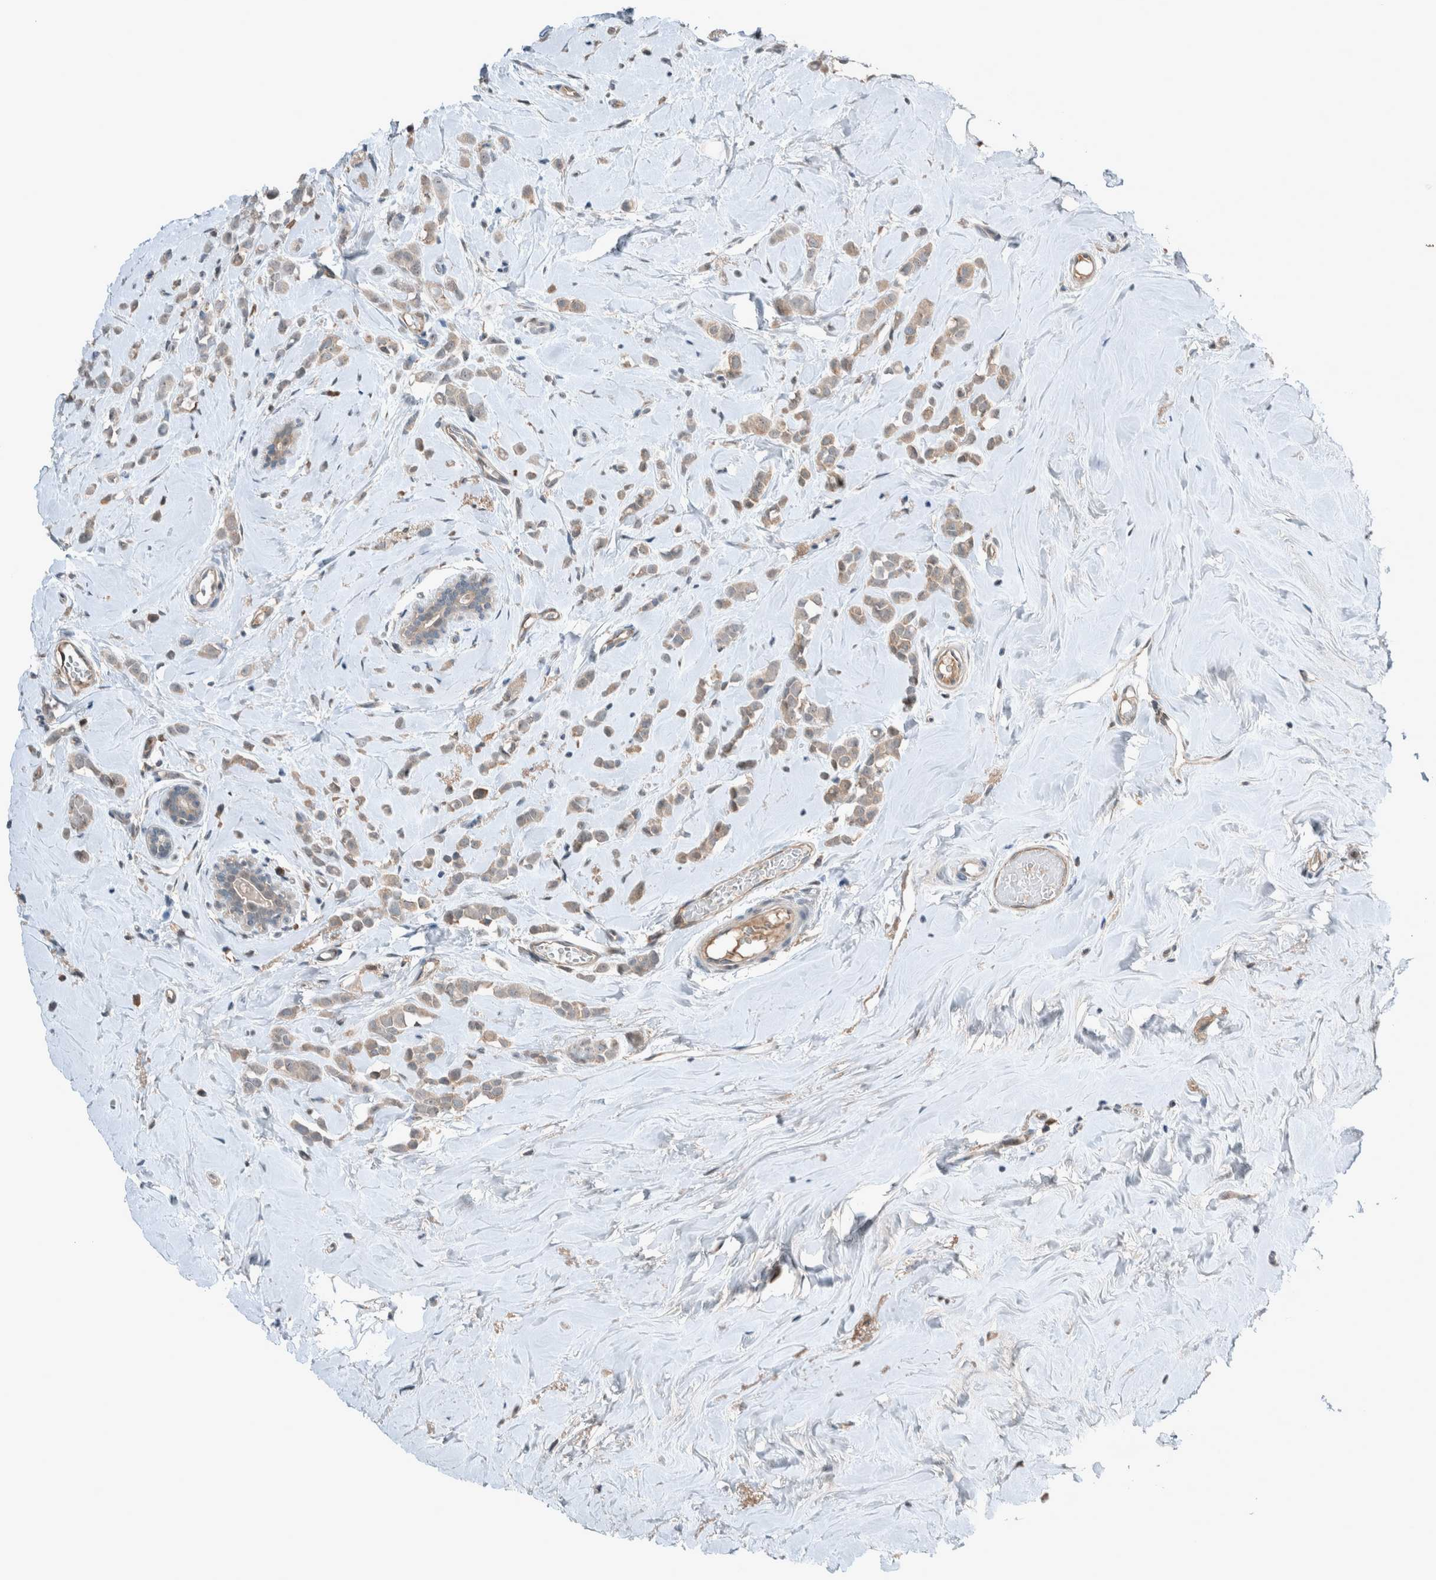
{"staining": {"intensity": "weak", "quantity": ">75%", "location": "cytoplasmic/membranous"}, "tissue": "breast cancer", "cell_type": "Tumor cells", "image_type": "cancer", "snomed": [{"axis": "morphology", "description": "Lobular carcinoma"}, {"axis": "topography", "description": "Breast"}], "caption": "Immunohistochemistry (IHC) (DAB (3,3'-diaminobenzidine)) staining of human lobular carcinoma (breast) reveals weak cytoplasmic/membranous protein positivity in approximately >75% of tumor cells. The staining was performed using DAB (3,3'-diaminobenzidine) to visualize the protein expression in brown, while the nuclei were stained in blue with hematoxylin (Magnification: 20x).", "gene": "RALGDS", "patient": {"sex": "female", "age": 47}}